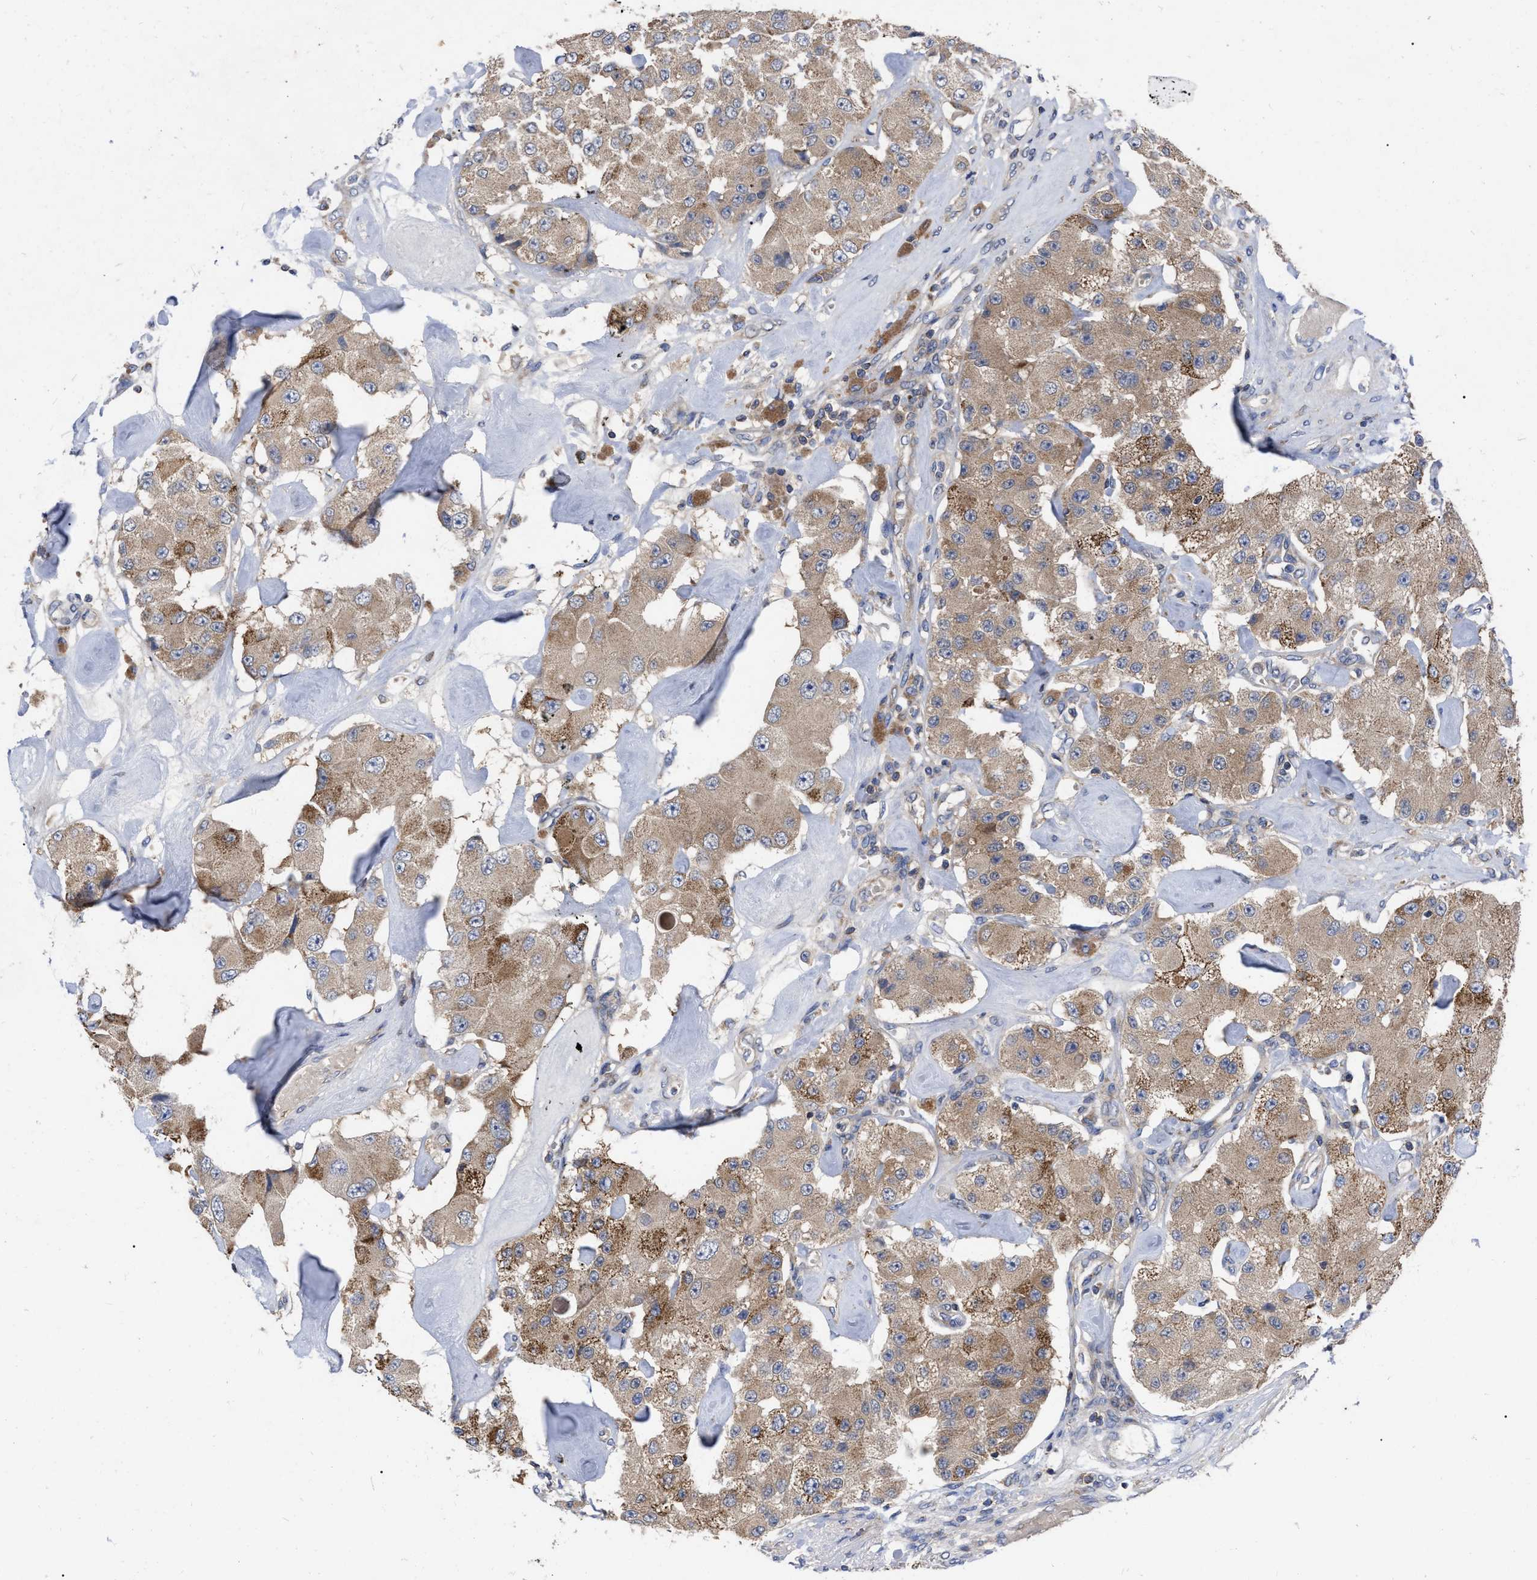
{"staining": {"intensity": "moderate", "quantity": "25%-75%", "location": "cytoplasmic/membranous"}, "tissue": "carcinoid", "cell_type": "Tumor cells", "image_type": "cancer", "snomed": [{"axis": "morphology", "description": "Carcinoid, malignant, NOS"}, {"axis": "topography", "description": "Pancreas"}], "caption": "This photomicrograph demonstrates IHC staining of carcinoid, with medium moderate cytoplasmic/membranous staining in approximately 25%-75% of tumor cells.", "gene": "CDKN2C", "patient": {"sex": "male", "age": 41}}